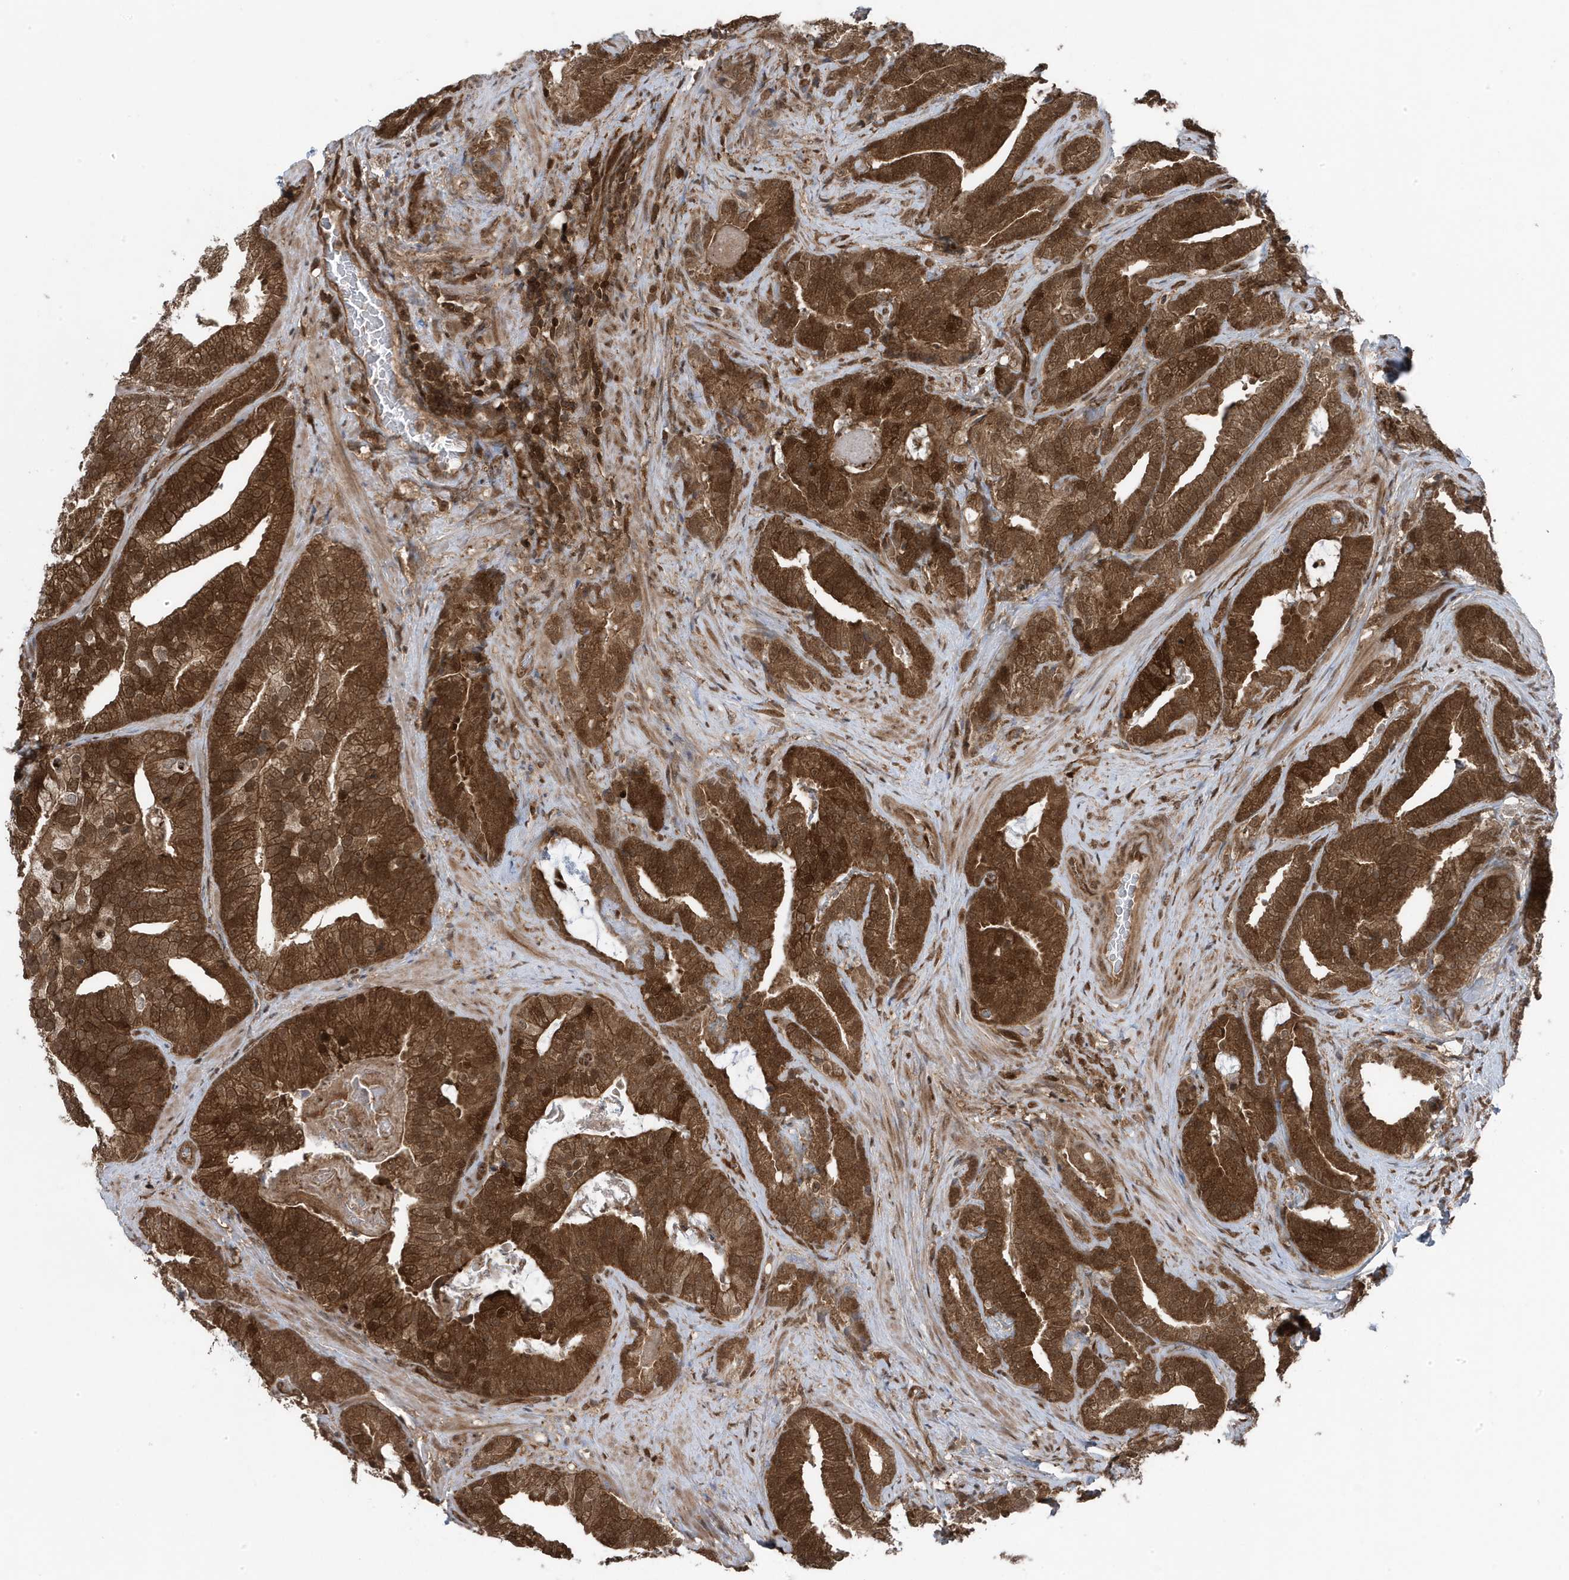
{"staining": {"intensity": "strong", "quantity": ">75%", "location": "cytoplasmic/membranous"}, "tissue": "prostate cancer", "cell_type": "Tumor cells", "image_type": "cancer", "snomed": [{"axis": "morphology", "description": "Adenocarcinoma, Low grade"}, {"axis": "topography", "description": "Prostate"}], "caption": "DAB immunohistochemical staining of prostate cancer (low-grade adenocarcinoma) displays strong cytoplasmic/membranous protein expression in about >75% of tumor cells.", "gene": "MAPK1IP1L", "patient": {"sex": "male", "age": 67}}